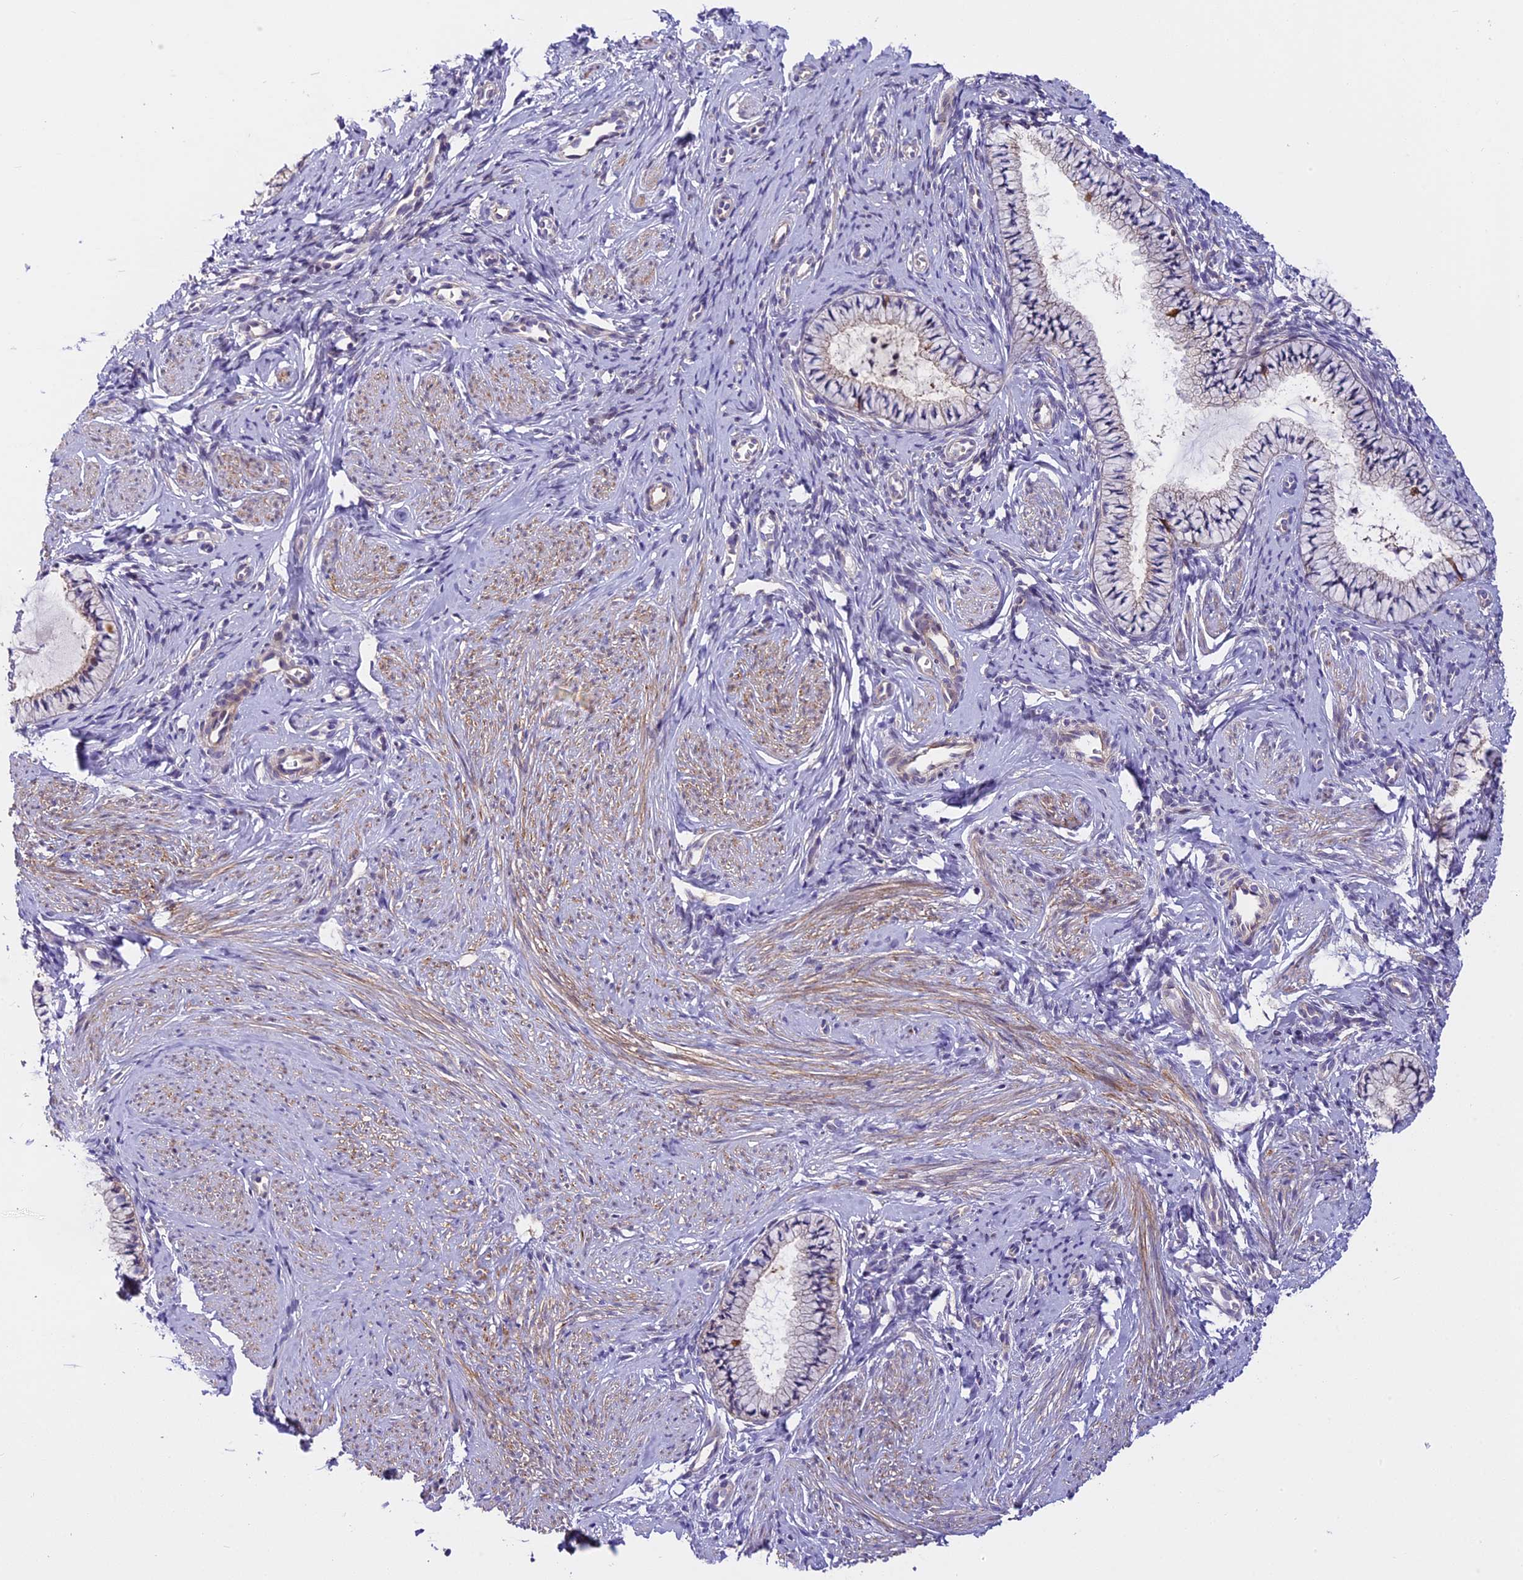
{"staining": {"intensity": "weak", "quantity": "<25%", "location": "cytoplasmic/membranous"}, "tissue": "cervix", "cell_type": "Glandular cells", "image_type": "normal", "snomed": [{"axis": "morphology", "description": "Normal tissue, NOS"}, {"axis": "topography", "description": "Cervix"}], "caption": "Cervix stained for a protein using immunohistochemistry exhibits no staining glandular cells.", "gene": "FAM98C", "patient": {"sex": "female", "age": 57}}